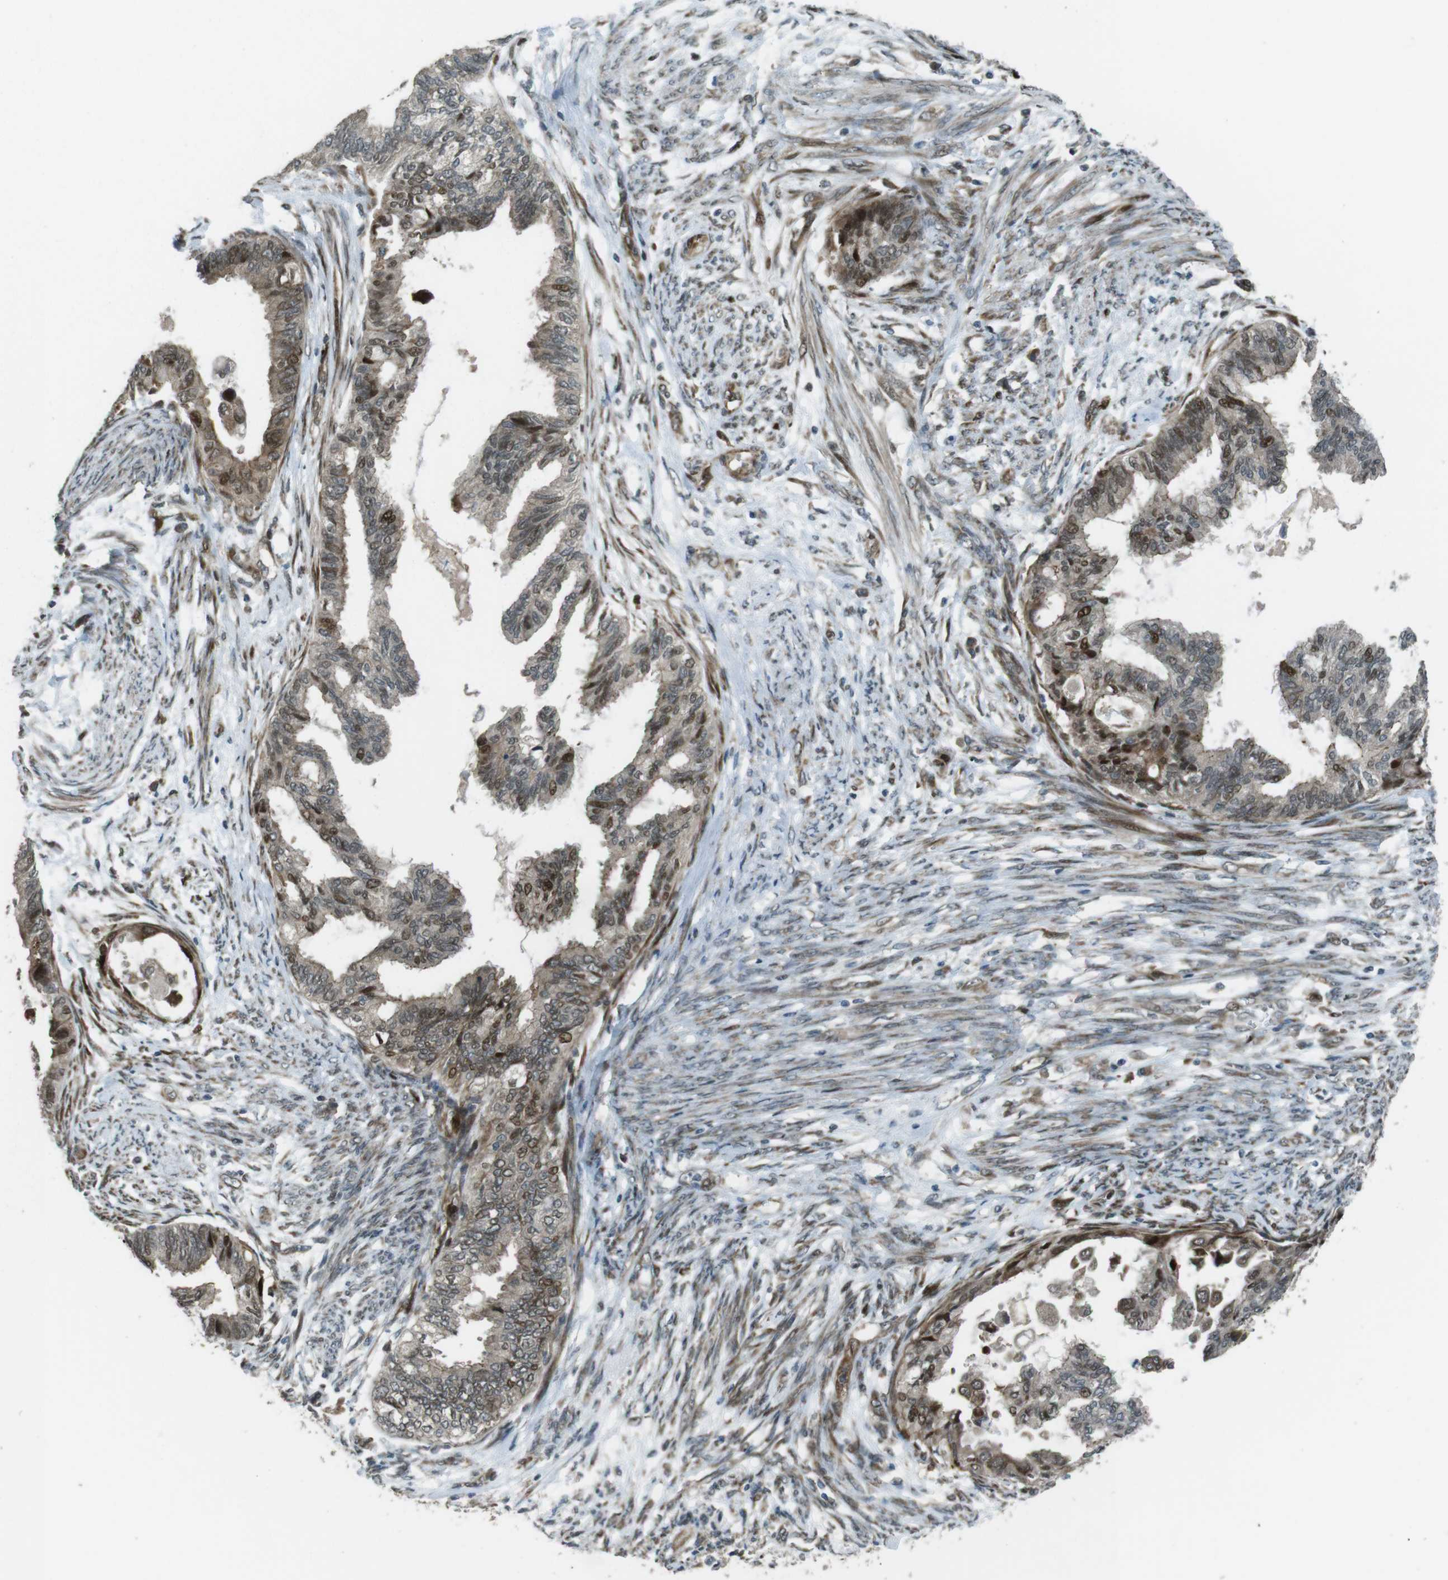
{"staining": {"intensity": "moderate", "quantity": "25%-75%", "location": "nuclear"}, "tissue": "cervical cancer", "cell_type": "Tumor cells", "image_type": "cancer", "snomed": [{"axis": "morphology", "description": "Normal tissue, NOS"}, {"axis": "morphology", "description": "Adenocarcinoma, NOS"}, {"axis": "topography", "description": "Cervix"}, {"axis": "topography", "description": "Endometrium"}], "caption": "A high-resolution histopathology image shows IHC staining of adenocarcinoma (cervical), which displays moderate nuclear expression in about 25%-75% of tumor cells.", "gene": "ZNF330", "patient": {"sex": "female", "age": 86}}